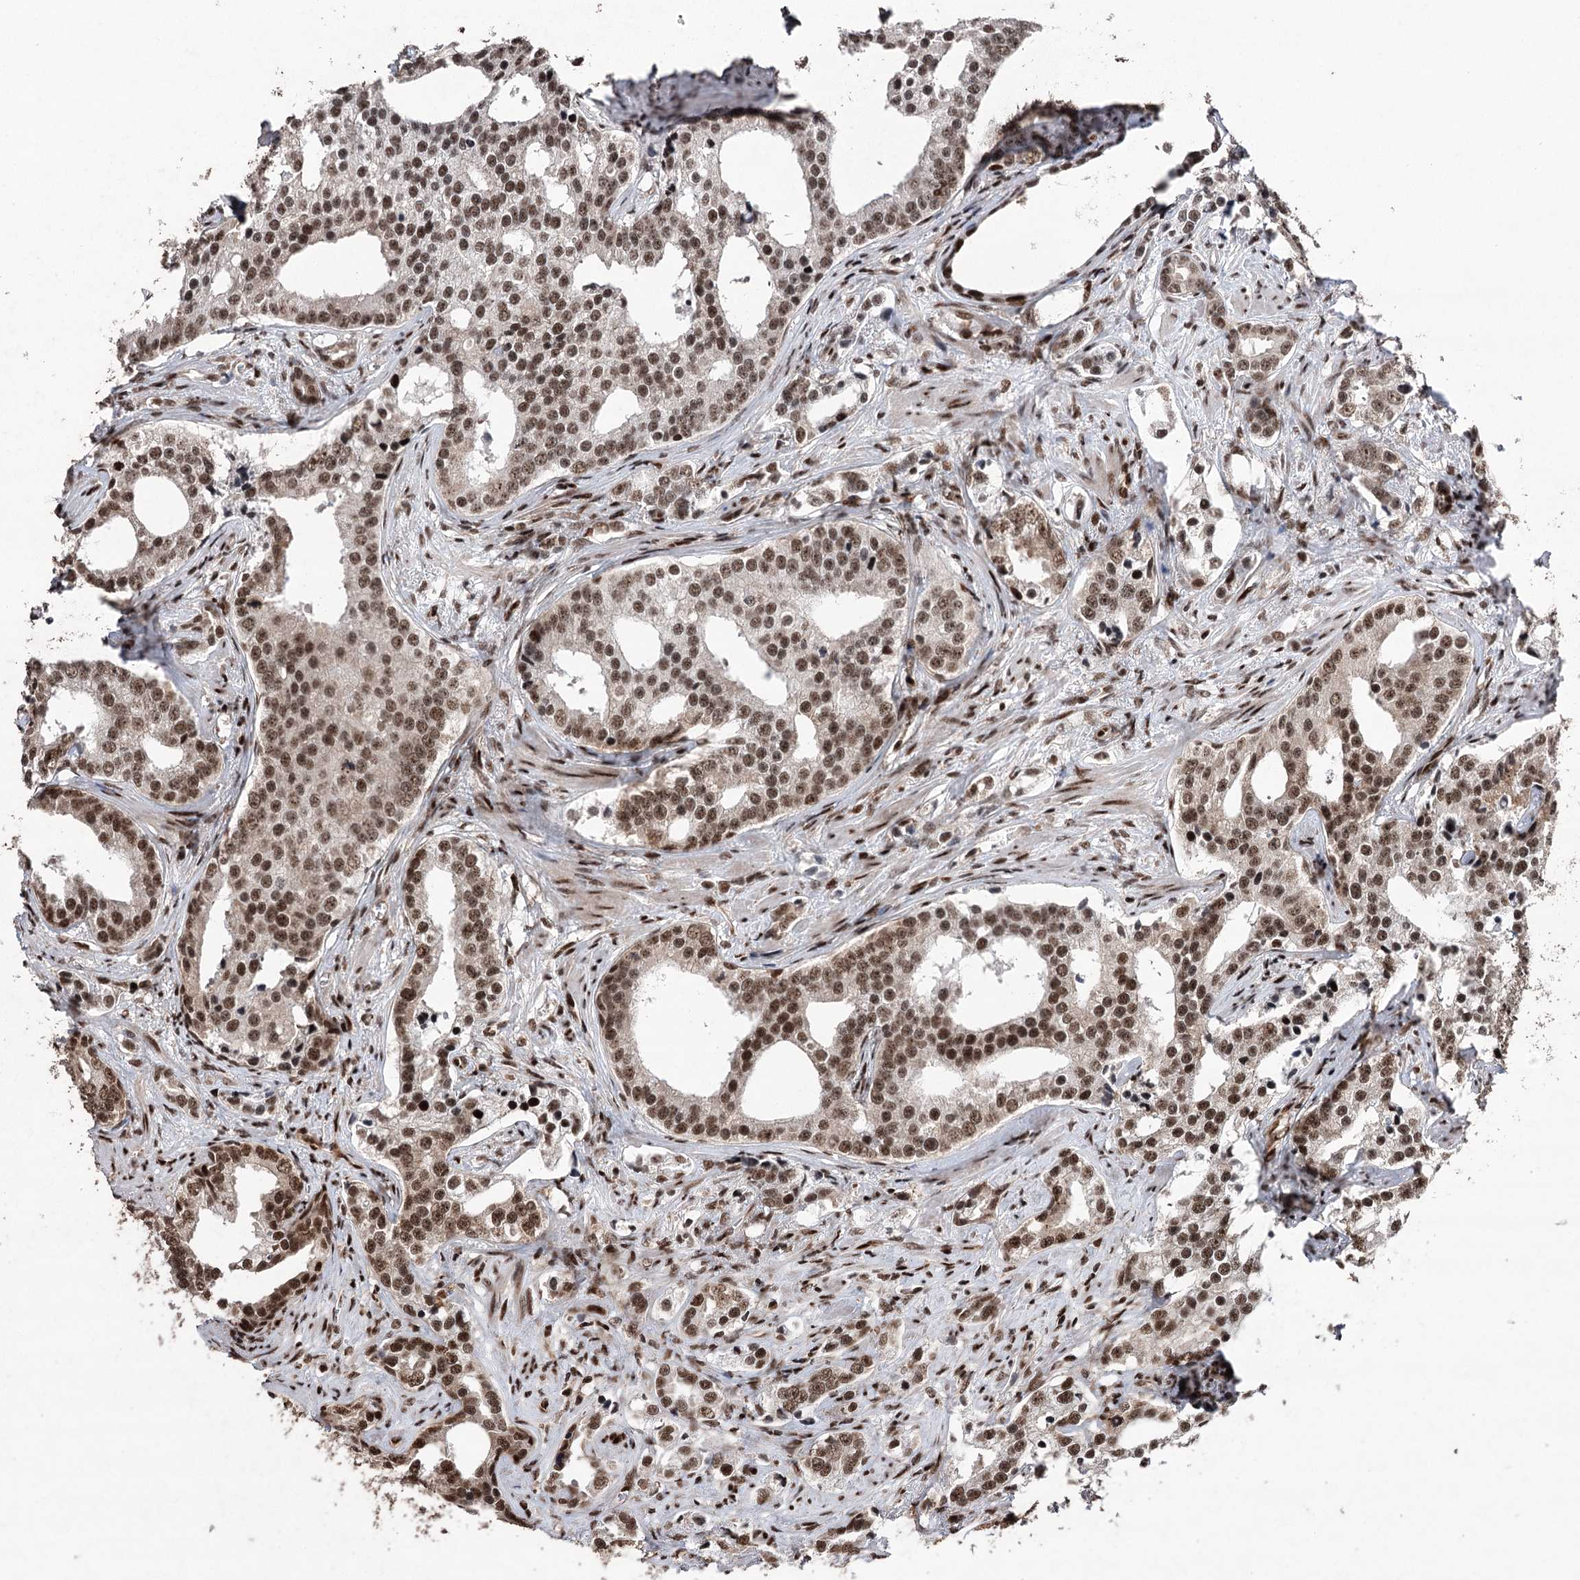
{"staining": {"intensity": "strong", "quantity": ">75%", "location": "nuclear"}, "tissue": "prostate cancer", "cell_type": "Tumor cells", "image_type": "cancer", "snomed": [{"axis": "morphology", "description": "Adenocarcinoma, High grade"}, {"axis": "topography", "description": "Prostate"}], "caption": "An IHC photomicrograph of neoplastic tissue is shown. Protein staining in brown shows strong nuclear positivity in prostate cancer within tumor cells. (brown staining indicates protein expression, while blue staining denotes nuclei).", "gene": "PDCD4", "patient": {"sex": "male", "age": 62}}